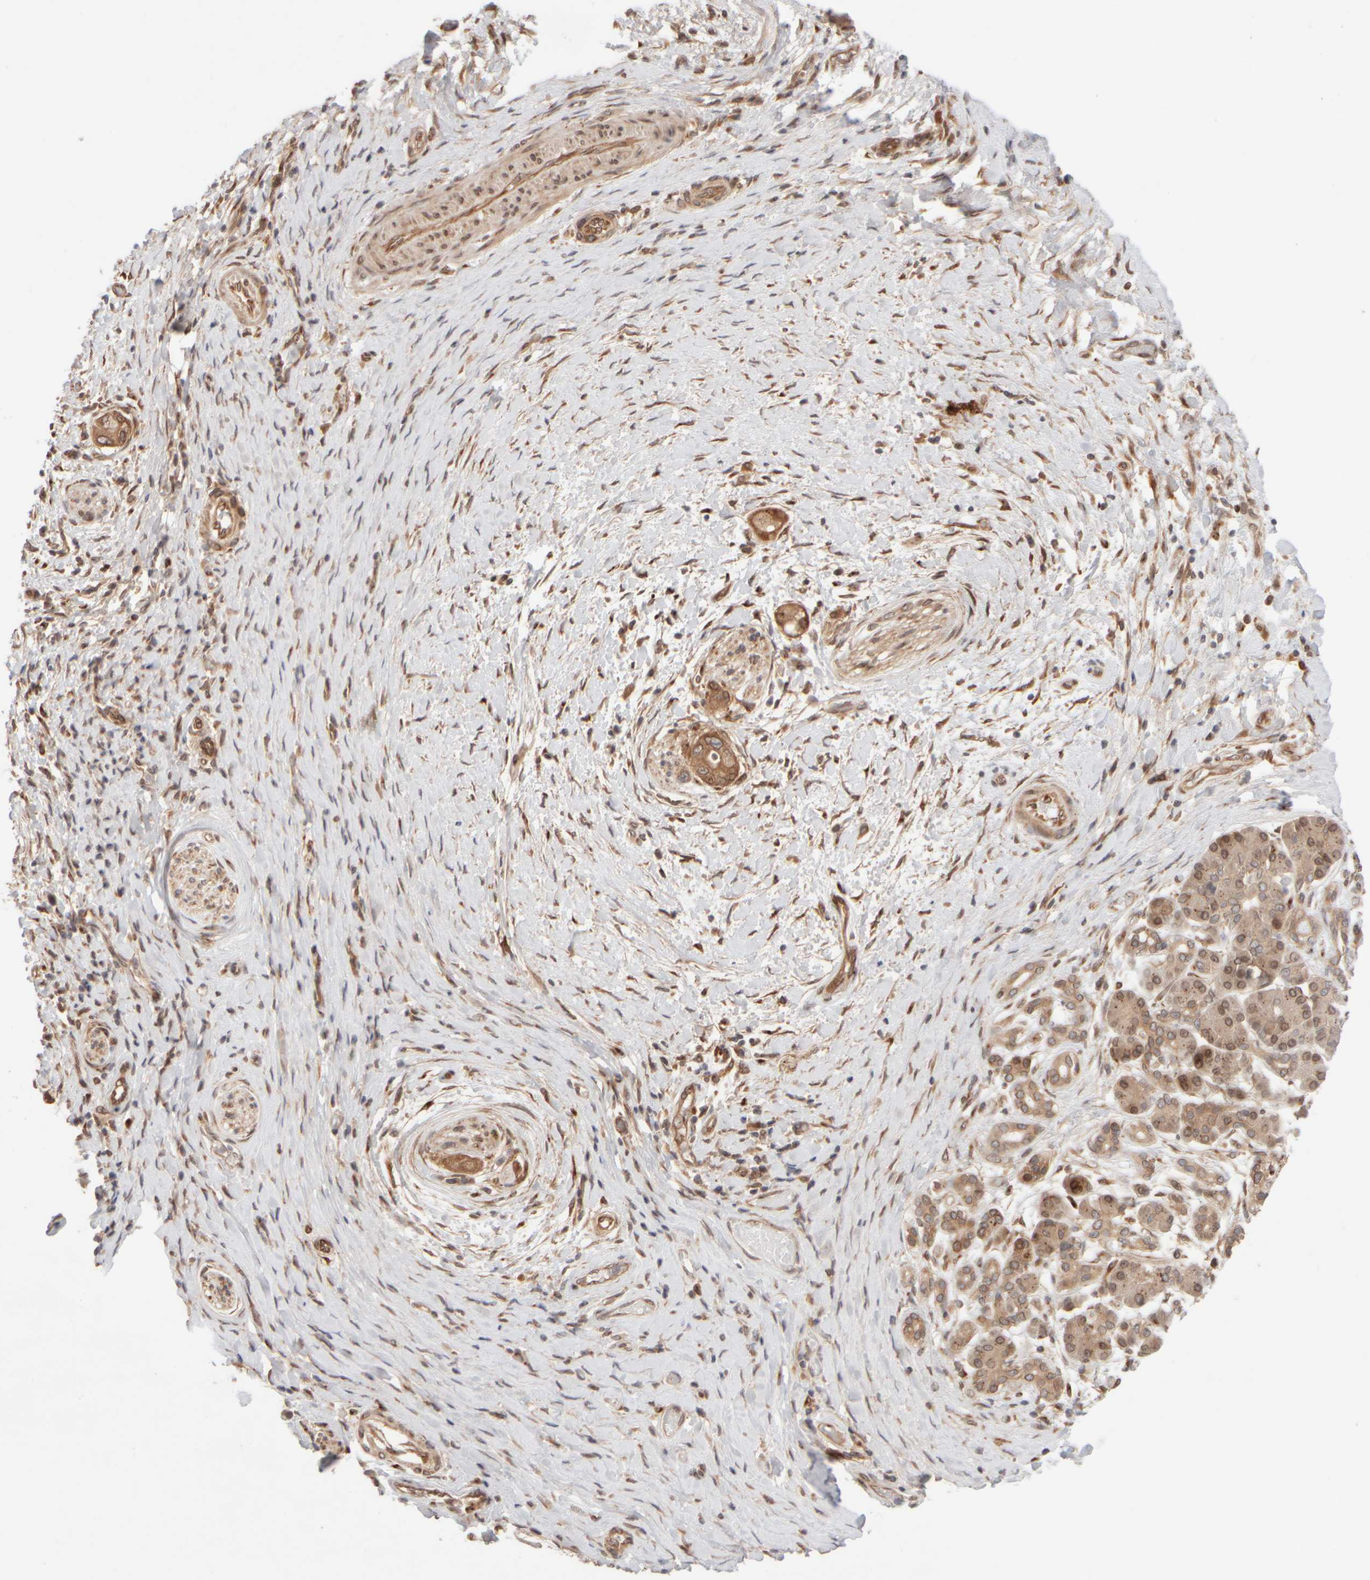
{"staining": {"intensity": "moderate", "quantity": ">75%", "location": "cytoplasmic/membranous"}, "tissue": "pancreatic cancer", "cell_type": "Tumor cells", "image_type": "cancer", "snomed": [{"axis": "morphology", "description": "Adenocarcinoma, NOS"}, {"axis": "topography", "description": "Pancreas"}], "caption": "DAB (3,3'-diaminobenzidine) immunohistochemical staining of pancreatic cancer (adenocarcinoma) reveals moderate cytoplasmic/membranous protein staining in about >75% of tumor cells.", "gene": "GCN1", "patient": {"sex": "male", "age": 58}}